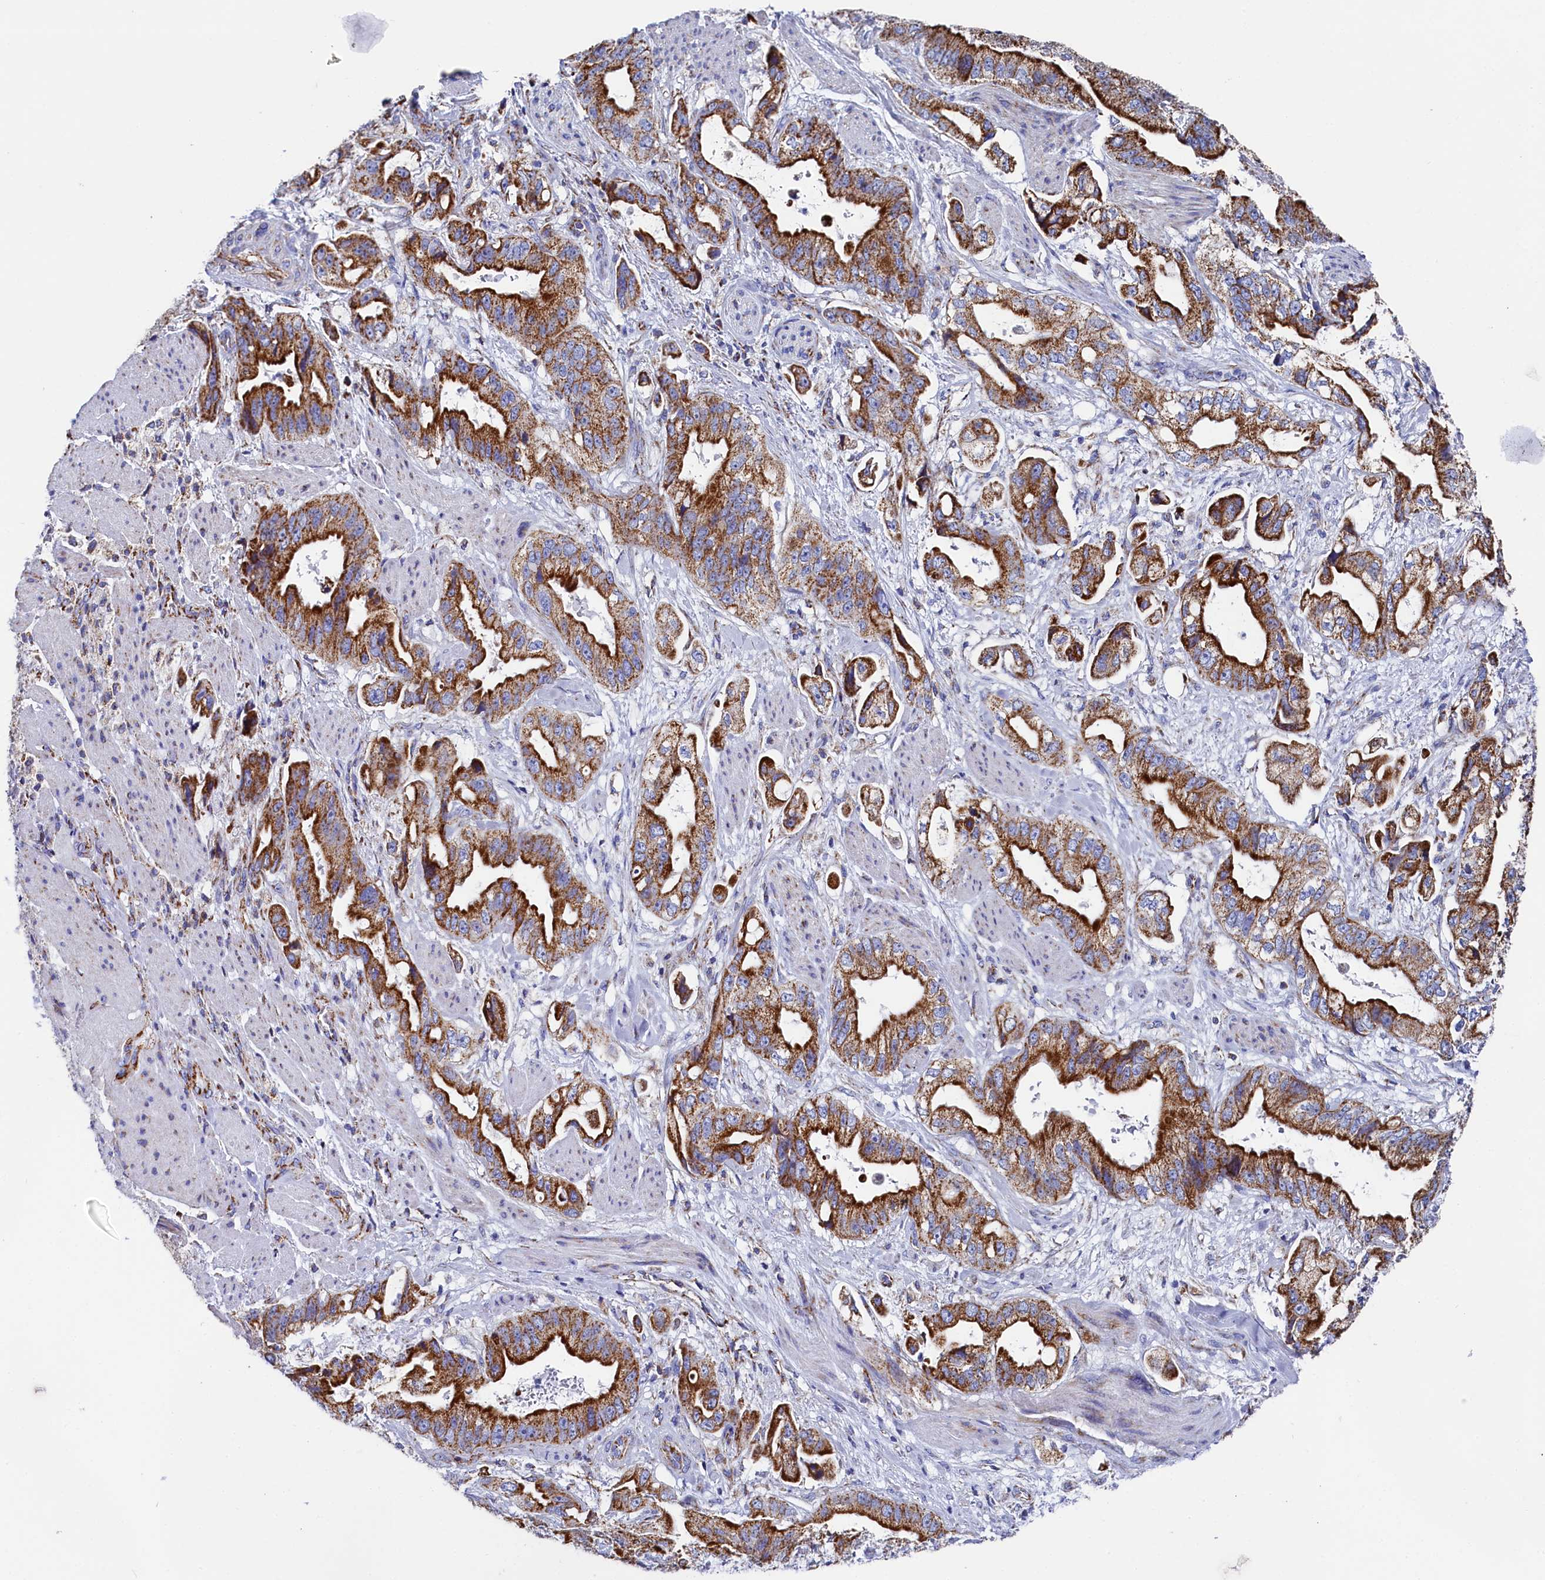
{"staining": {"intensity": "strong", "quantity": ">75%", "location": "cytoplasmic/membranous"}, "tissue": "stomach cancer", "cell_type": "Tumor cells", "image_type": "cancer", "snomed": [{"axis": "morphology", "description": "Adenocarcinoma, NOS"}, {"axis": "topography", "description": "Stomach"}], "caption": "Approximately >75% of tumor cells in stomach adenocarcinoma display strong cytoplasmic/membranous protein expression as visualized by brown immunohistochemical staining.", "gene": "MMAB", "patient": {"sex": "male", "age": 62}}